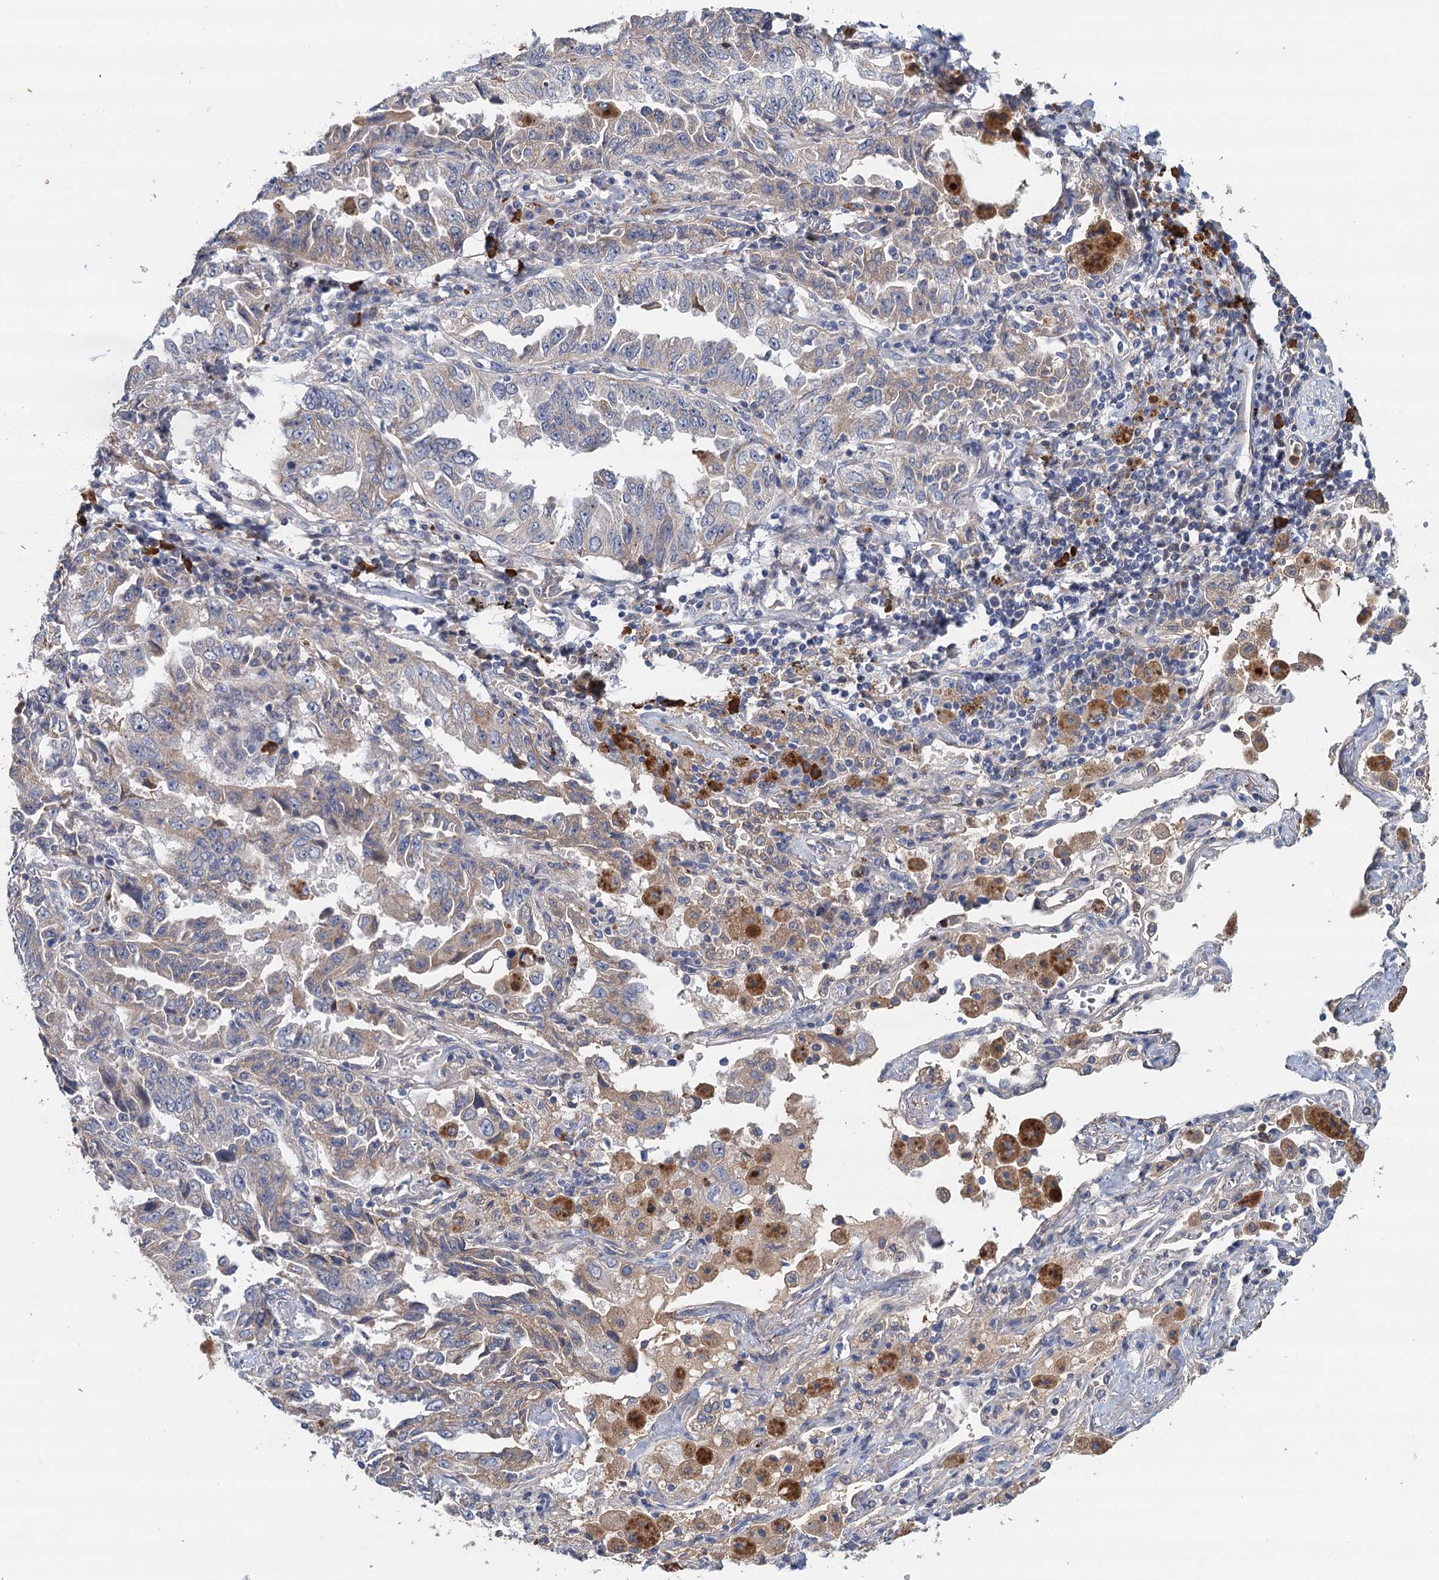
{"staining": {"intensity": "weak", "quantity": "<25%", "location": "cytoplasmic/membranous"}, "tissue": "lung cancer", "cell_type": "Tumor cells", "image_type": "cancer", "snomed": [{"axis": "morphology", "description": "Adenocarcinoma, NOS"}, {"axis": "topography", "description": "Lung"}], "caption": "An immunohistochemistry micrograph of lung adenocarcinoma is shown. There is no staining in tumor cells of lung adenocarcinoma.", "gene": "TPCN1", "patient": {"sex": "female", "age": 51}}